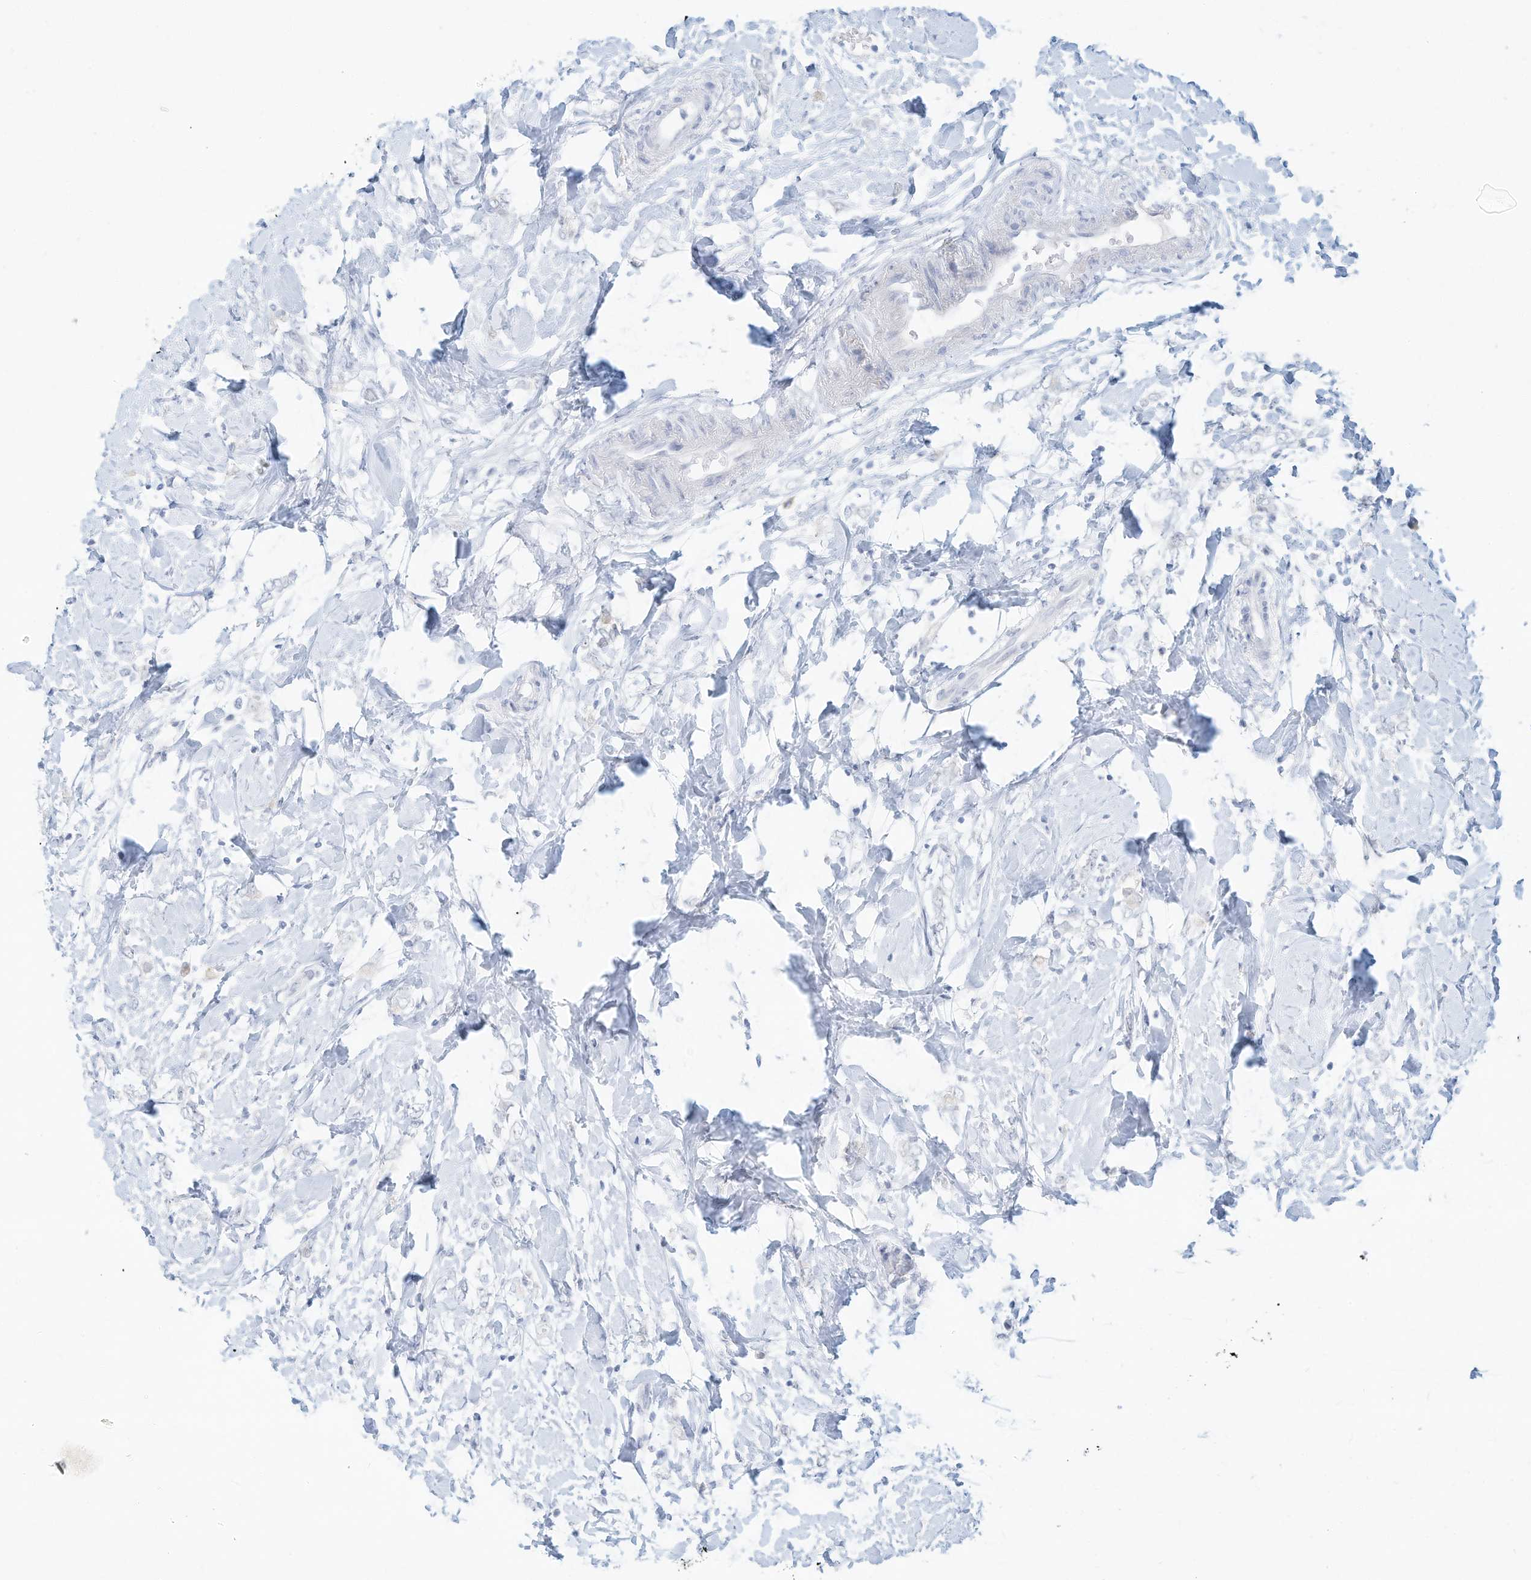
{"staining": {"intensity": "negative", "quantity": "none", "location": "none"}, "tissue": "breast cancer", "cell_type": "Tumor cells", "image_type": "cancer", "snomed": [{"axis": "morphology", "description": "Normal tissue, NOS"}, {"axis": "morphology", "description": "Lobular carcinoma"}, {"axis": "topography", "description": "Breast"}], "caption": "An image of breast cancer (lobular carcinoma) stained for a protein shows no brown staining in tumor cells. (Stains: DAB immunohistochemistry with hematoxylin counter stain, Microscopy: brightfield microscopy at high magnification).", "gene": "PAK6", "patient": {"sex": "female", "age": 47}}